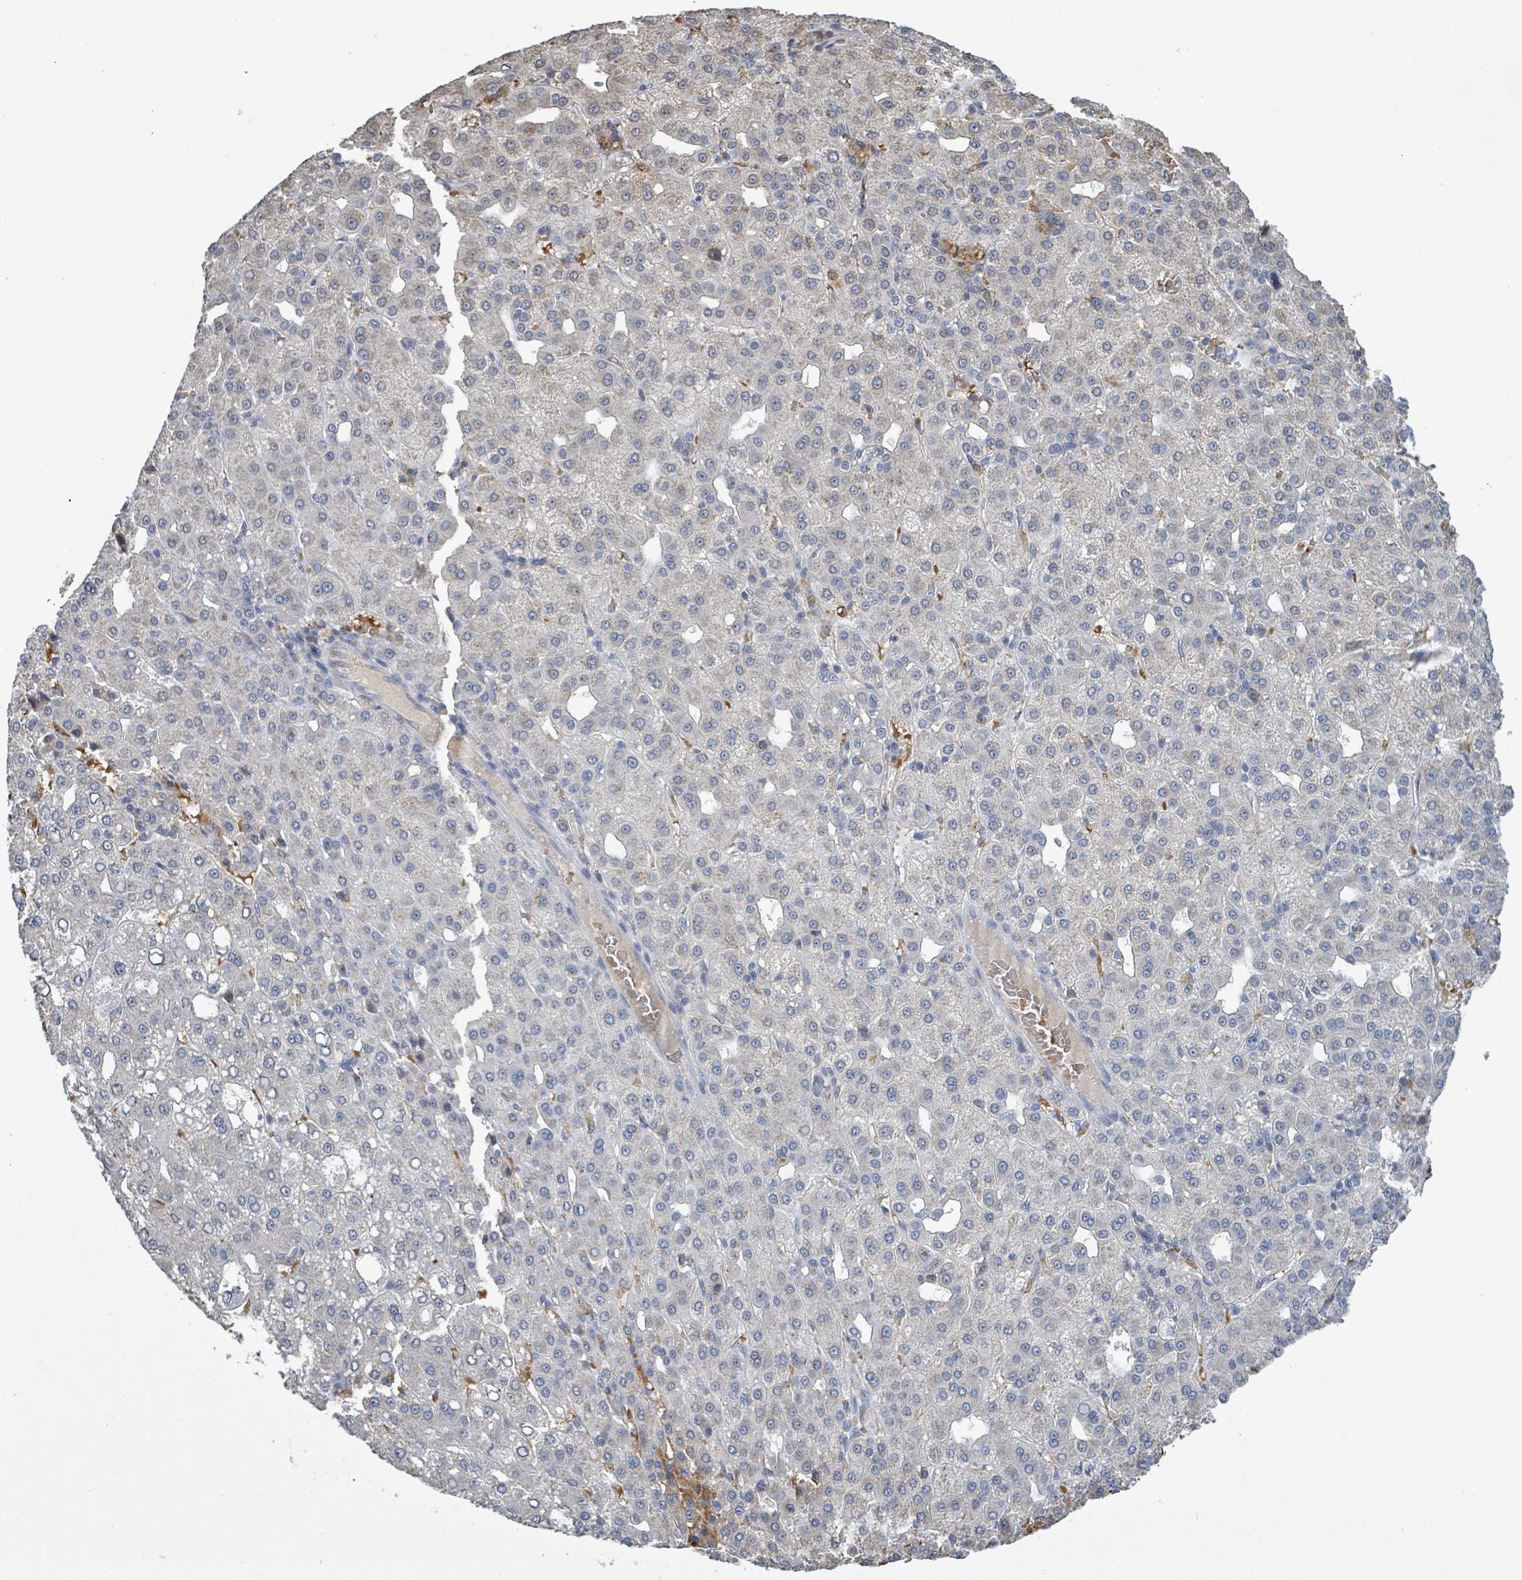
{"staining": {"intensity": "negative", "quantity": "none", "location": "none"}, "tissue": "liver cancer", "cell_type": "Tumor cells", "image_type": "cancer", "snomed": [{"axis": "morphology", "description": "Carcinoma, Hepatocellular, NOS"}, {"axis": "topography", "description": "Liver"}], "caption": "The photomicrograph reveals no staining of tumor cells in liver cancer (hepatocellular carcinoma).", "gene": "SEBOX", "patient": {"sex": "male", "age": 65}}